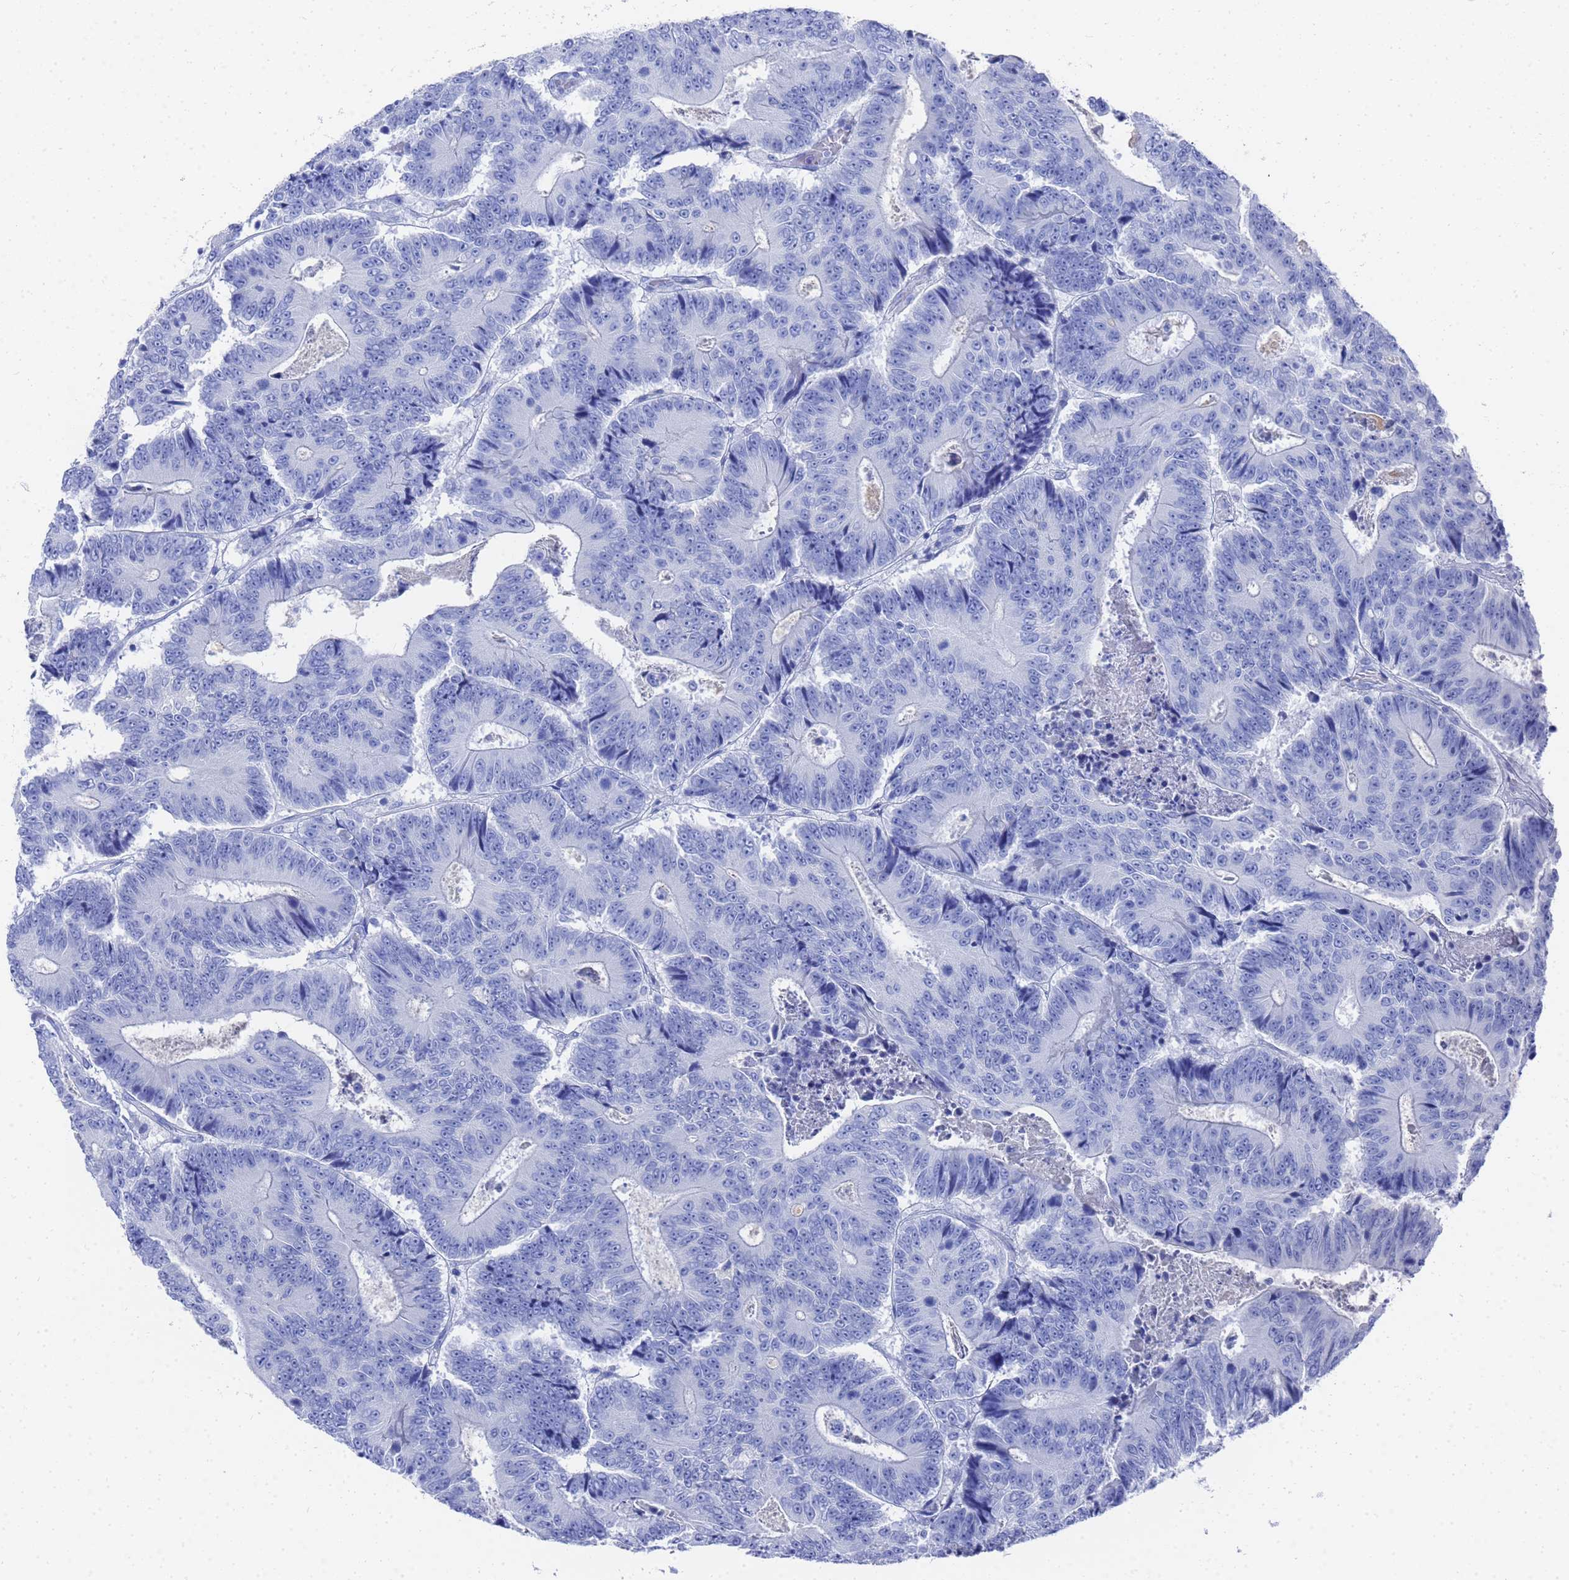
{"staining": {"intensity": "negative", "quantity": "none", "location": "none"}, "tissue": "colorectal cancer", "cell_type": "Tumor cells", "image_type": "cancer", "snomed": [{"axis": "morphology", "description": "Adenocarcinoma, NOS"}, {"axis": "topography", "description": "Colon"}], "caption": "Immunohistochemistry micrograph of neoplastic tissue: human adenocarcinoma (colorectal) stained with DAB demonstrates no significant protein positivity in tumor cells. (Stains: DAB immunohistochemistry (IHC) with hematoxylin counter stain, Microscopy: brightfield microscopy at high magnification).", "gene": "GGT1", "patient": {"sex": "male", "age": 83}}